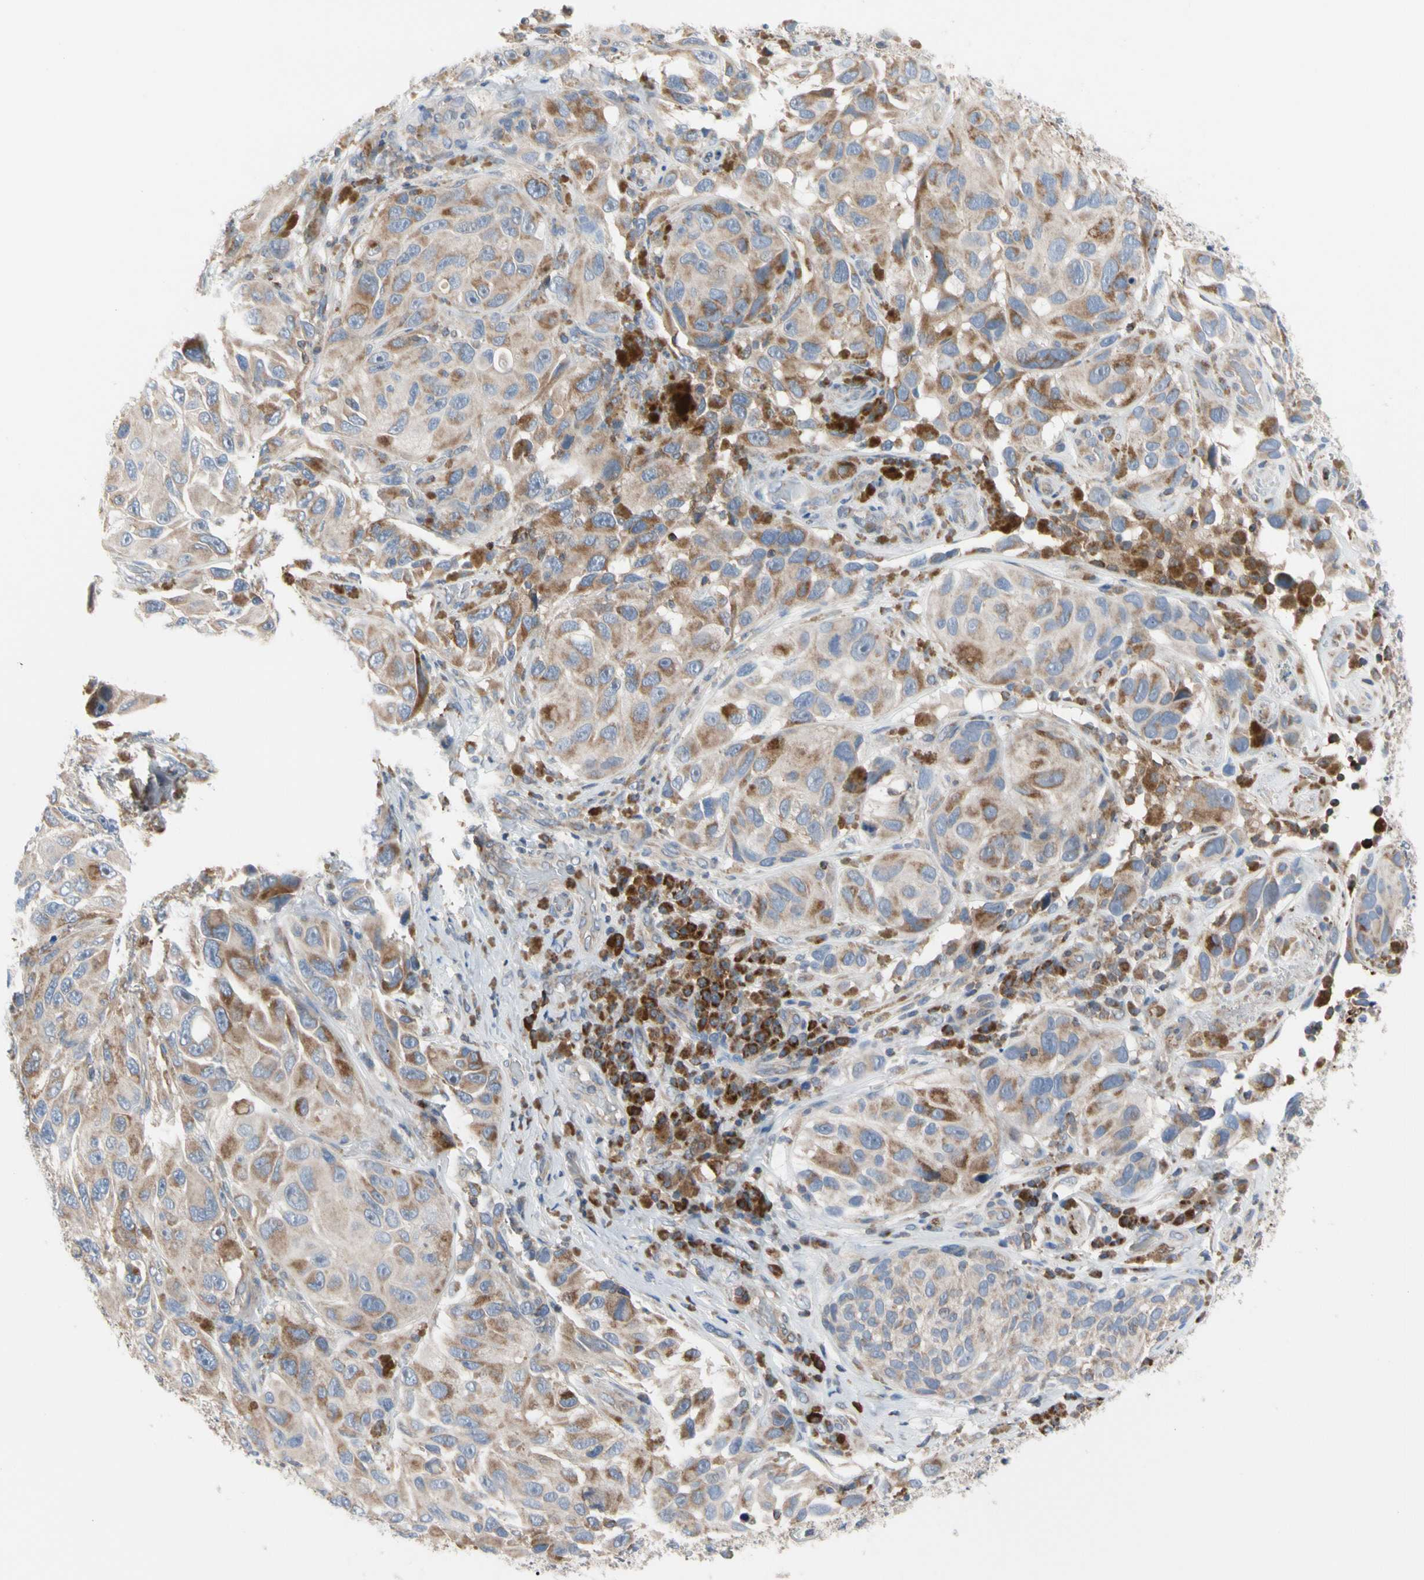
{"staining": {"intensity": "moderate", "quantity": "25%-75%", "location": "cytoplasmic/membranous"}, "tissue": "melanoma", "cell_type": "Tumor cells", "image_type": "cancer", "snomed": [{"axis": "morphology", "description": "Malignant melanoma, NOS"}, {"axis": "topography", "description": "Skin"}], "caption": "Immunohistochemistry (IHC) (DAB) staining of malignant melanoma shows moderate cytoplasmic/membranous protein expression in approximately 25%-75% of tumor cells. Ihc stains the protein in brown and the nuclei are stained blue.", "gene": "MCL1", "patient": {"sex": "female", "age": 73}}